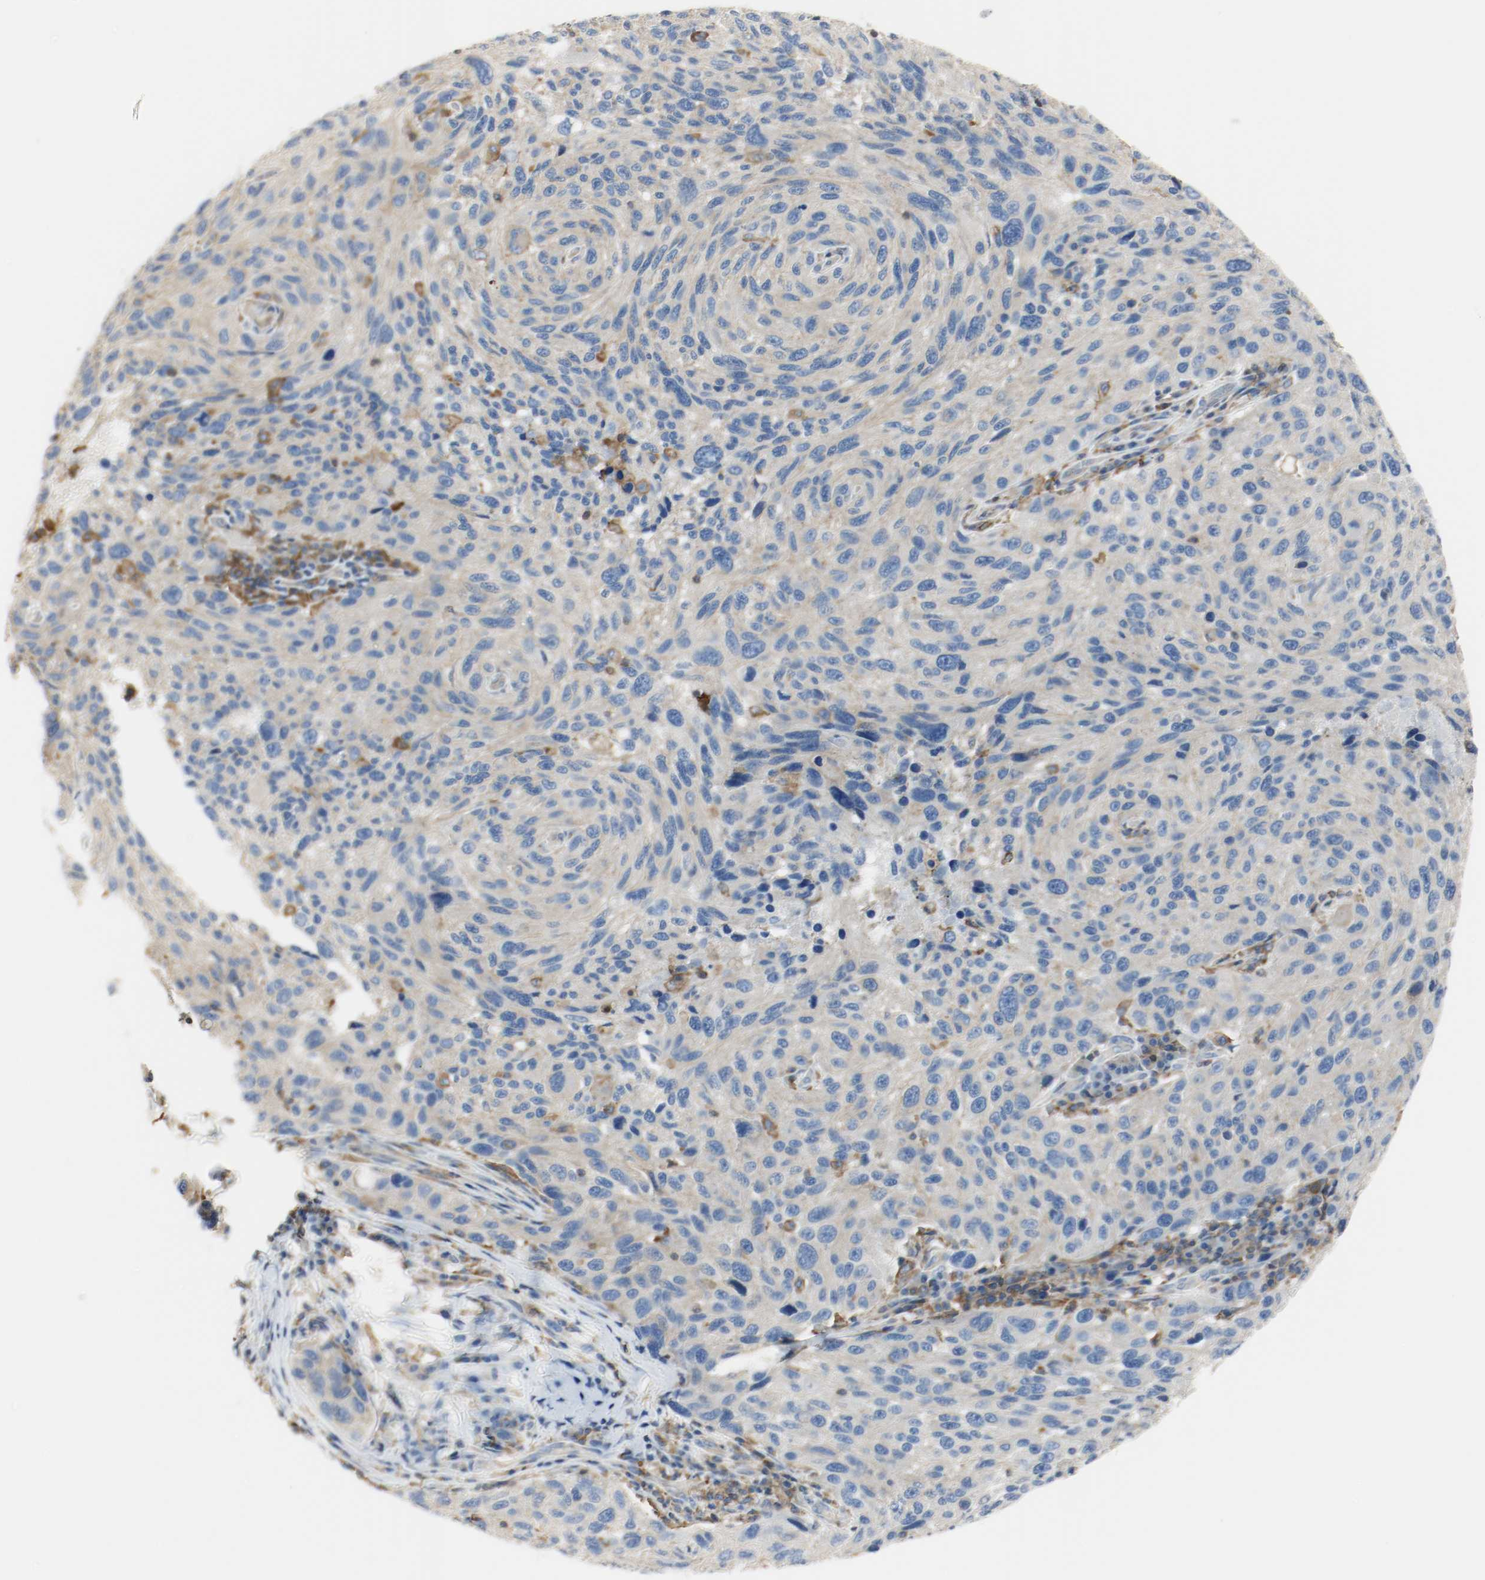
{"staining": {"intensity": "weak", "quantity": "25%-75%", "location": "cytoplasmic/membranous"}, "tissue": "melanoma", "cell_type": "Tumor cells", "image_type": "cancer", "snomed": [{"axis": "morphology", "description": "Malignant melanoma, NOS"}, {"axis": "topography", "description": "Skin"}], "caption": "Immunohistochemical staining of melanoma shows low levels of weak cytoplasmic/membranous expression in approximately 25%-75% of tumor cells. The staining was performed using DAB (3,3'-diaminobenzidine) to visualize the protein expression in brown, while the nuclei were stained in blue with hematoxylin (Magnification: 20x).", "gene": "ARPC1B", "patient": {"sex": "male", "age": 53}}